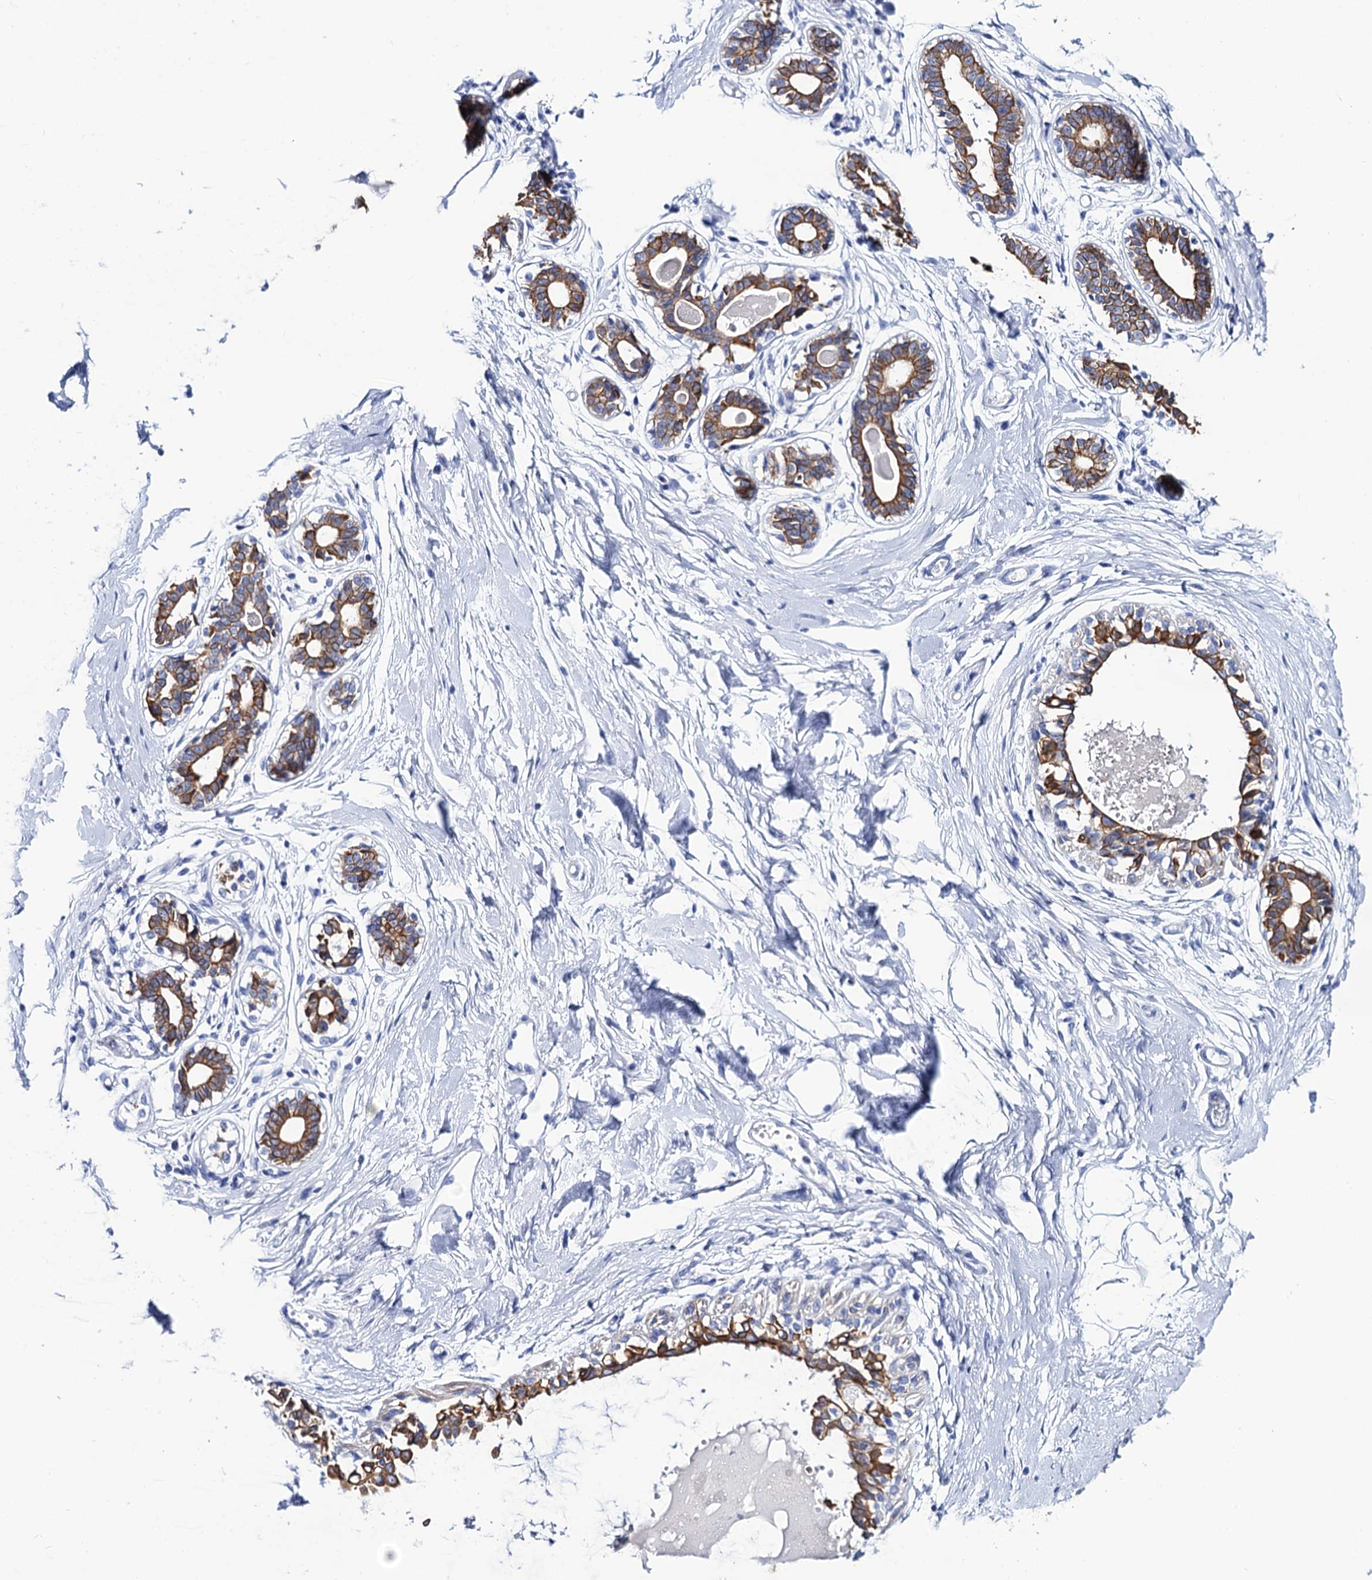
{"staining": {"intensity": "negative", "quantity": "none", "location": "none"}, "tissue": "breast", "cell_type": "Adipocytes", "image_type": "normal", "snomed": [{"axis": "morphology", "description": "Normal tissue, NOS"}, {"axis": "topography", "description": "Breast"}], "caption": "A histopathology image of breast stained for a protein displays no brown staining in adipocytes.", "gene": "RAB3IP", "patient": {"sex": "female", "age": 45}}